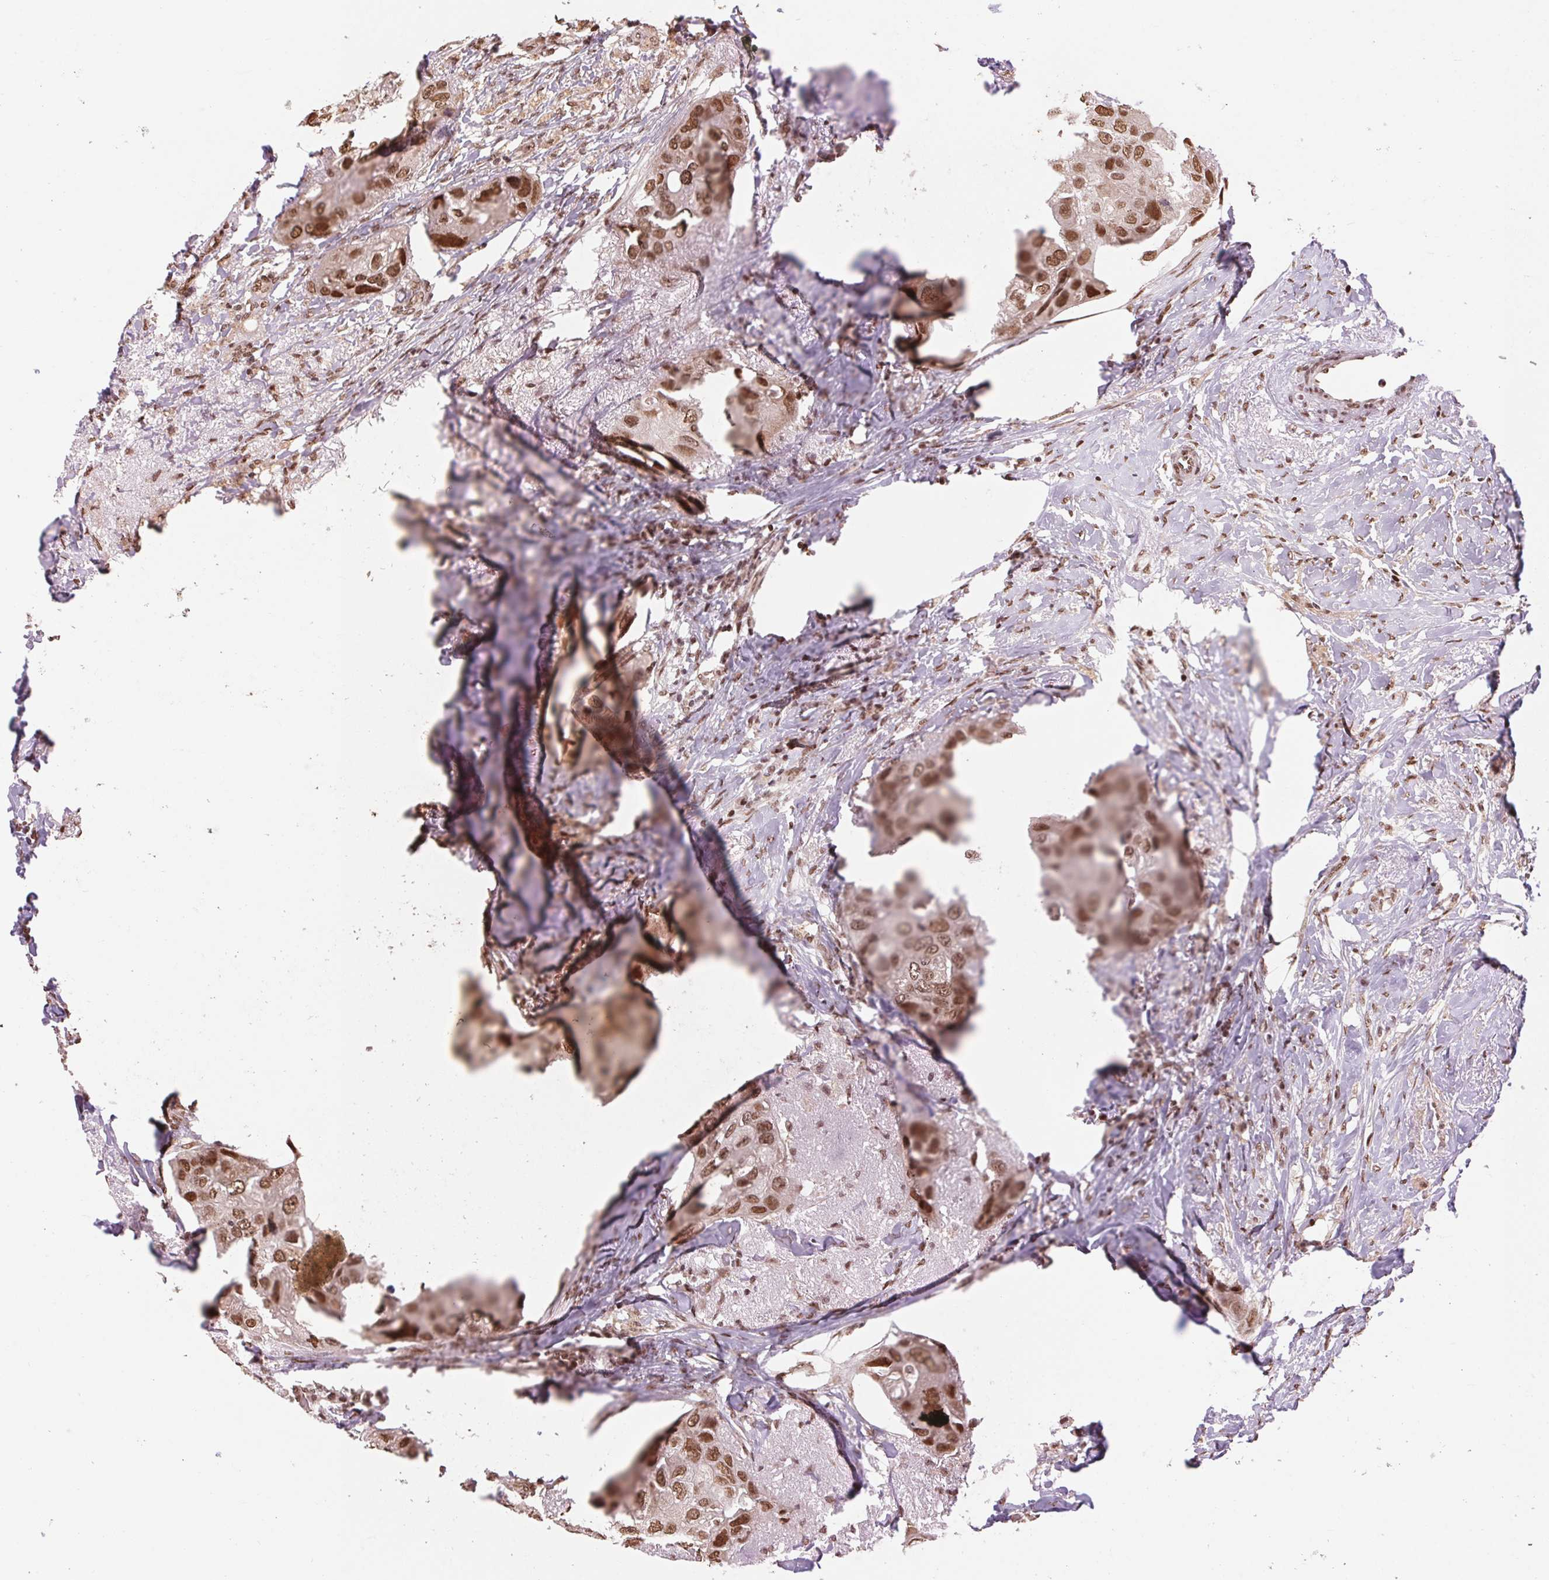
{"staining": {"intensity": "moderate", "quantity": ">75%", "location": "nuclear"}, "tissue": "breast cancer", "cell_type": "Tumor cells", "image_type": "cancer", "snomed": [{"axis": "morphology", "description": "Duct carcinoma"}, {"axis": "topography", "description": "Breast"}], "caption": "Human breast cancer stained with a protein marker reveals moderate staining in tumor cells.", "gene": "RAD23A", "patient": {"sex": "female", "age": 43}}